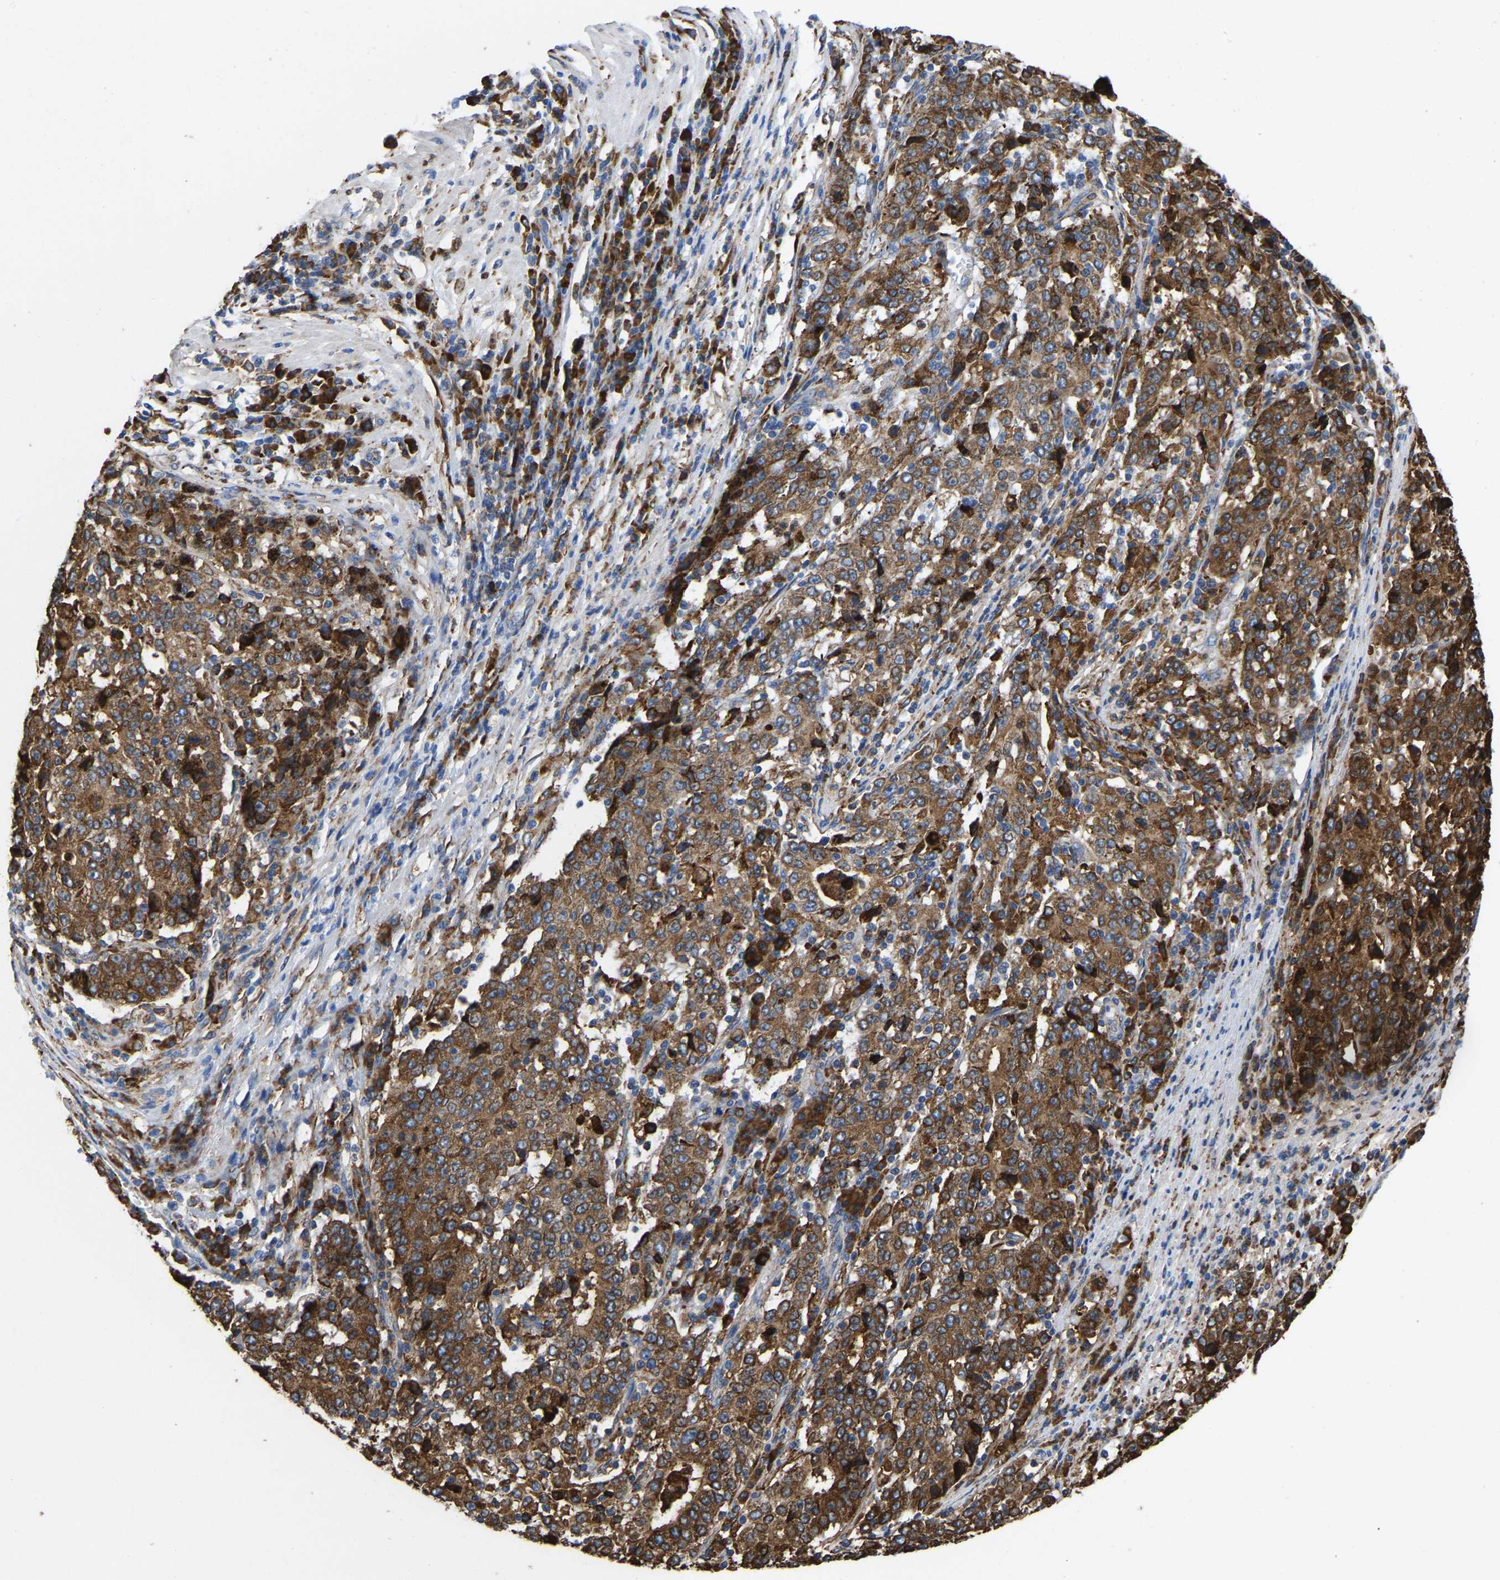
{"staining": {"intensity": "strong", "quantity": ">75%", "location": "cytoplasmic/membranous"}, "tissue": "stomach cancer", "cell_type": "Tumor cells", "image_type": "cancer", "snomed": [{"axis": "morphology", "description": "Adenocarcinoma, NOS"}, {"axis": "topography", "description": "Stomach"}], "caption": "Immunohistochemical staining of human stomach cancer displays high levels of strong cytoplasmic/membranous protein staining in approximately >75% of tumor cells.", "gene": "P4HB", "patient": {"sex": "male", "age": 59}}